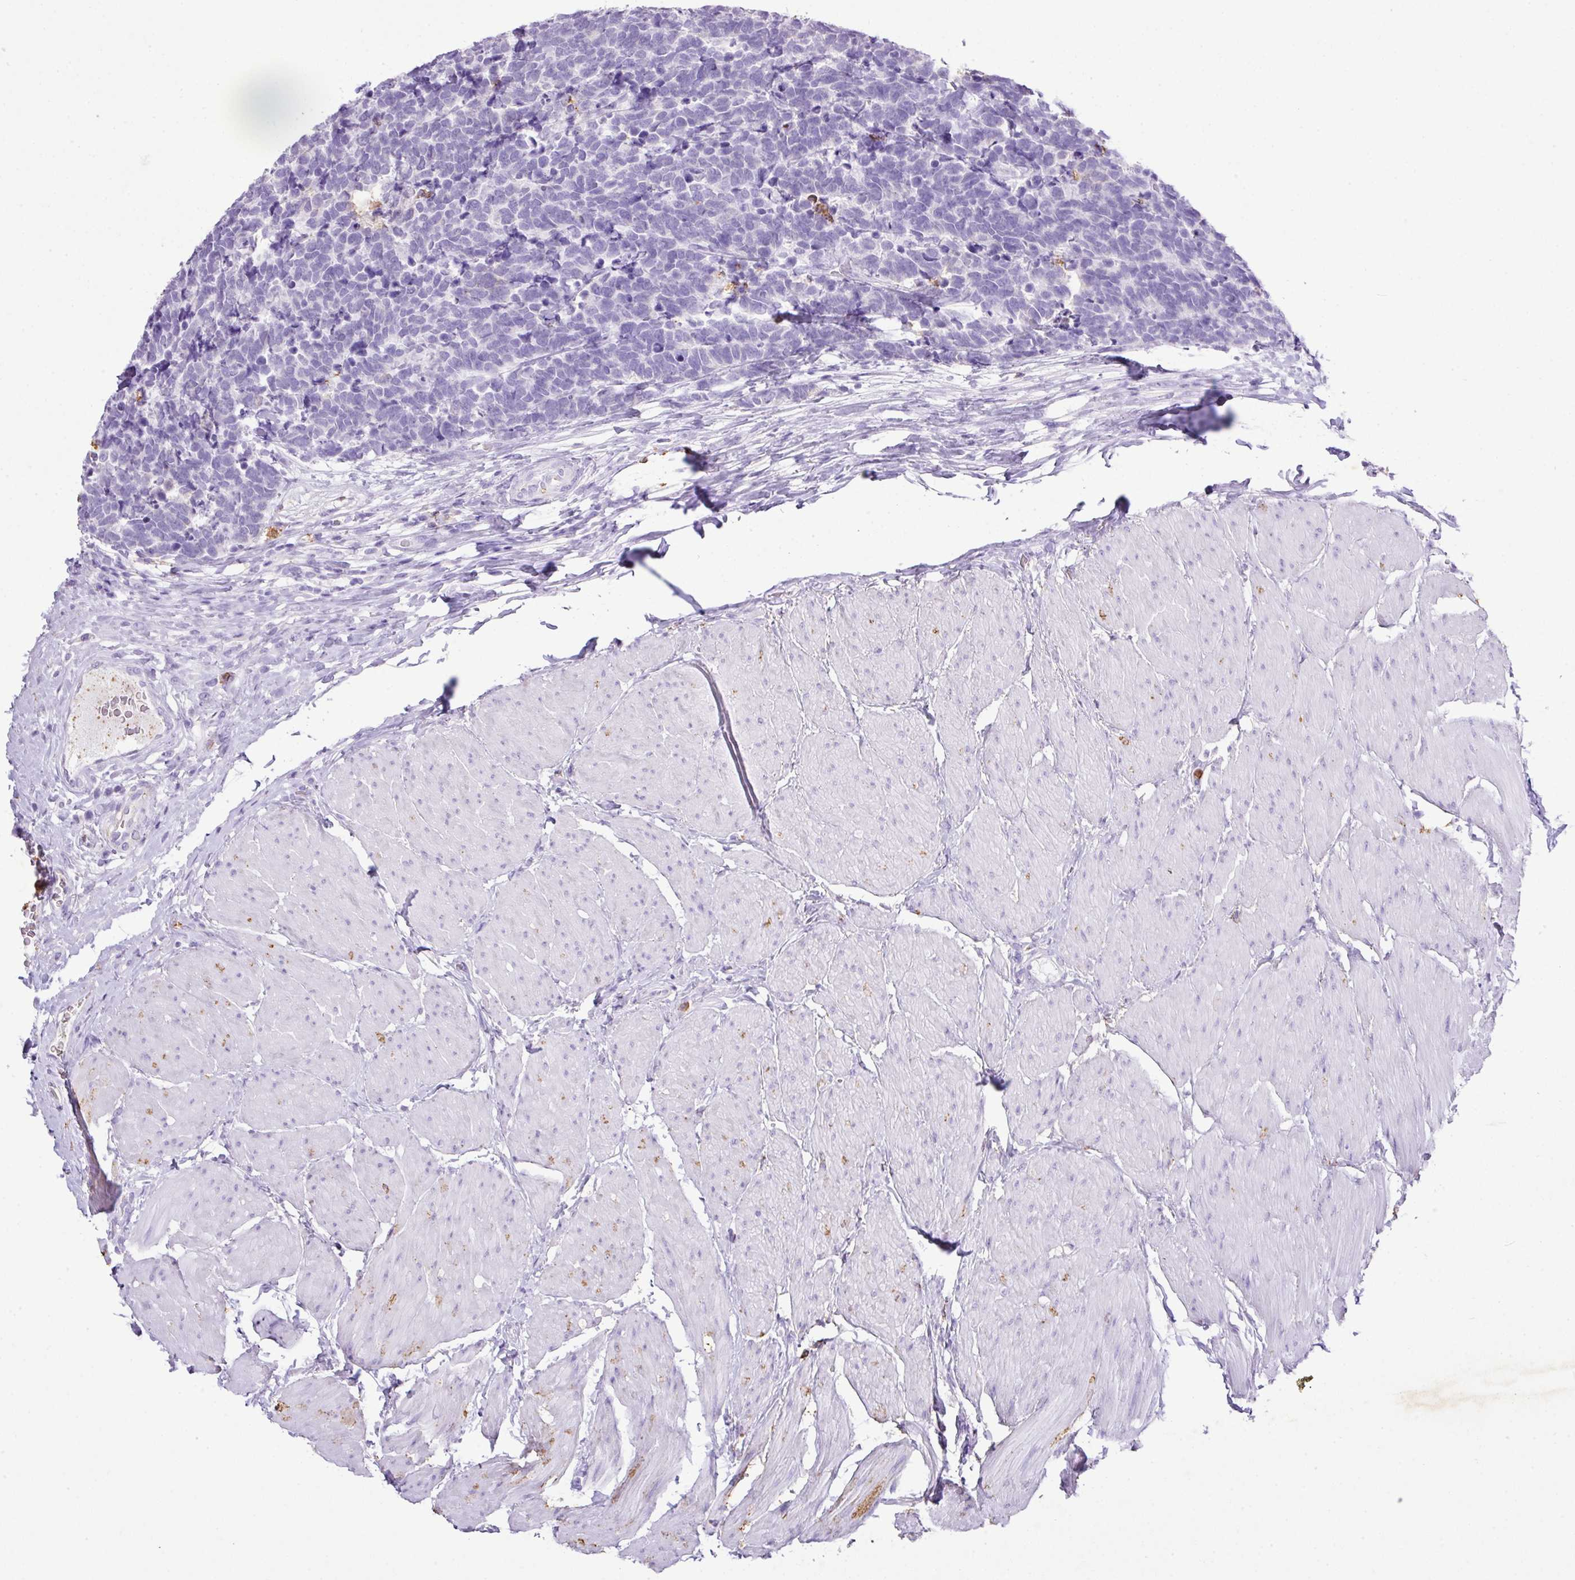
{"staining": {"intensity": "negative", "quantity": "none", "location": "none"}, "tissue": "carcinoid", "cell_type": "Tumor cells", "image_type": "cancer", "snomed": [{"axis": "morphology", "description": "Carcinoma, NOS"}, {"axis": "morphology", "description": "Carcinoid, malignant, NOS"}, {"axis": "topography", "description": "Urinary bladder"}], "caption": "This image is of carcinoid stained with IHC to label a protein in brown with the nuclei are counter-stained blue. There is no staining in tumor cells.", "gene": "KCNJ11", "patient": {"sex": "male", "age": 57}}